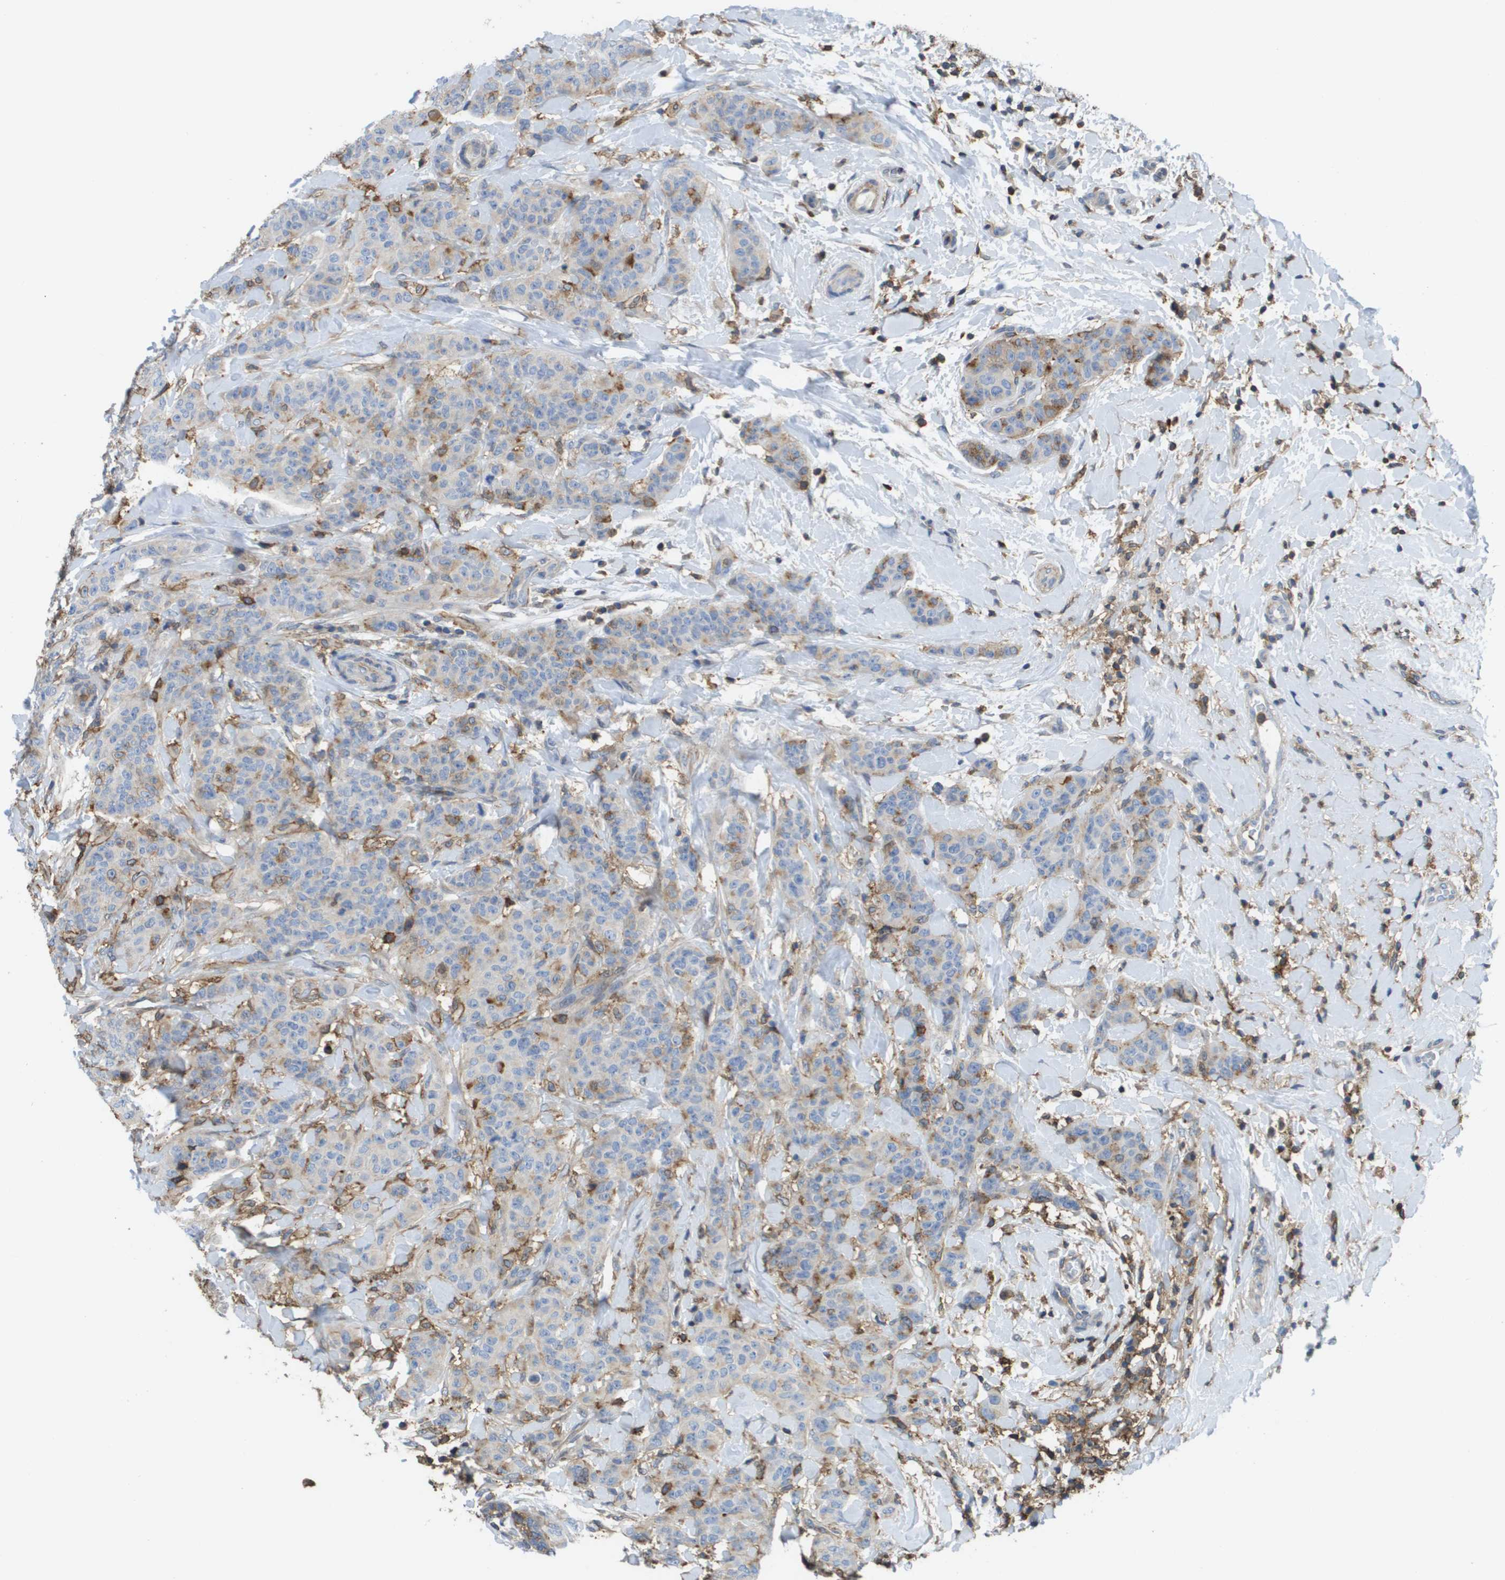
{"staining": {"intensity": "weak", "quantity": "25%-75%", "location": "cytoplasmic/membranous"}, "tissue": "breast cancer", "cell_type": "Tumor cells", "image_type": "cancer", "snomed": [{"axis": "morphology", "description": "Normal tissue, NOS"}, {"axis": "morphology", "description": "Duct carcinoma"}, {"axis": "topography", "description": "Breast"}], "caption": "Weak cytoplasmic/membranous staining is seen in approximately 25%-75% of tumor cells in breast cancer (intraductal carcinoma). (IHC, brightfield microscopy, high magnification).", "gene": "PASK", "patient": {"sex": "female", "age": 40}}